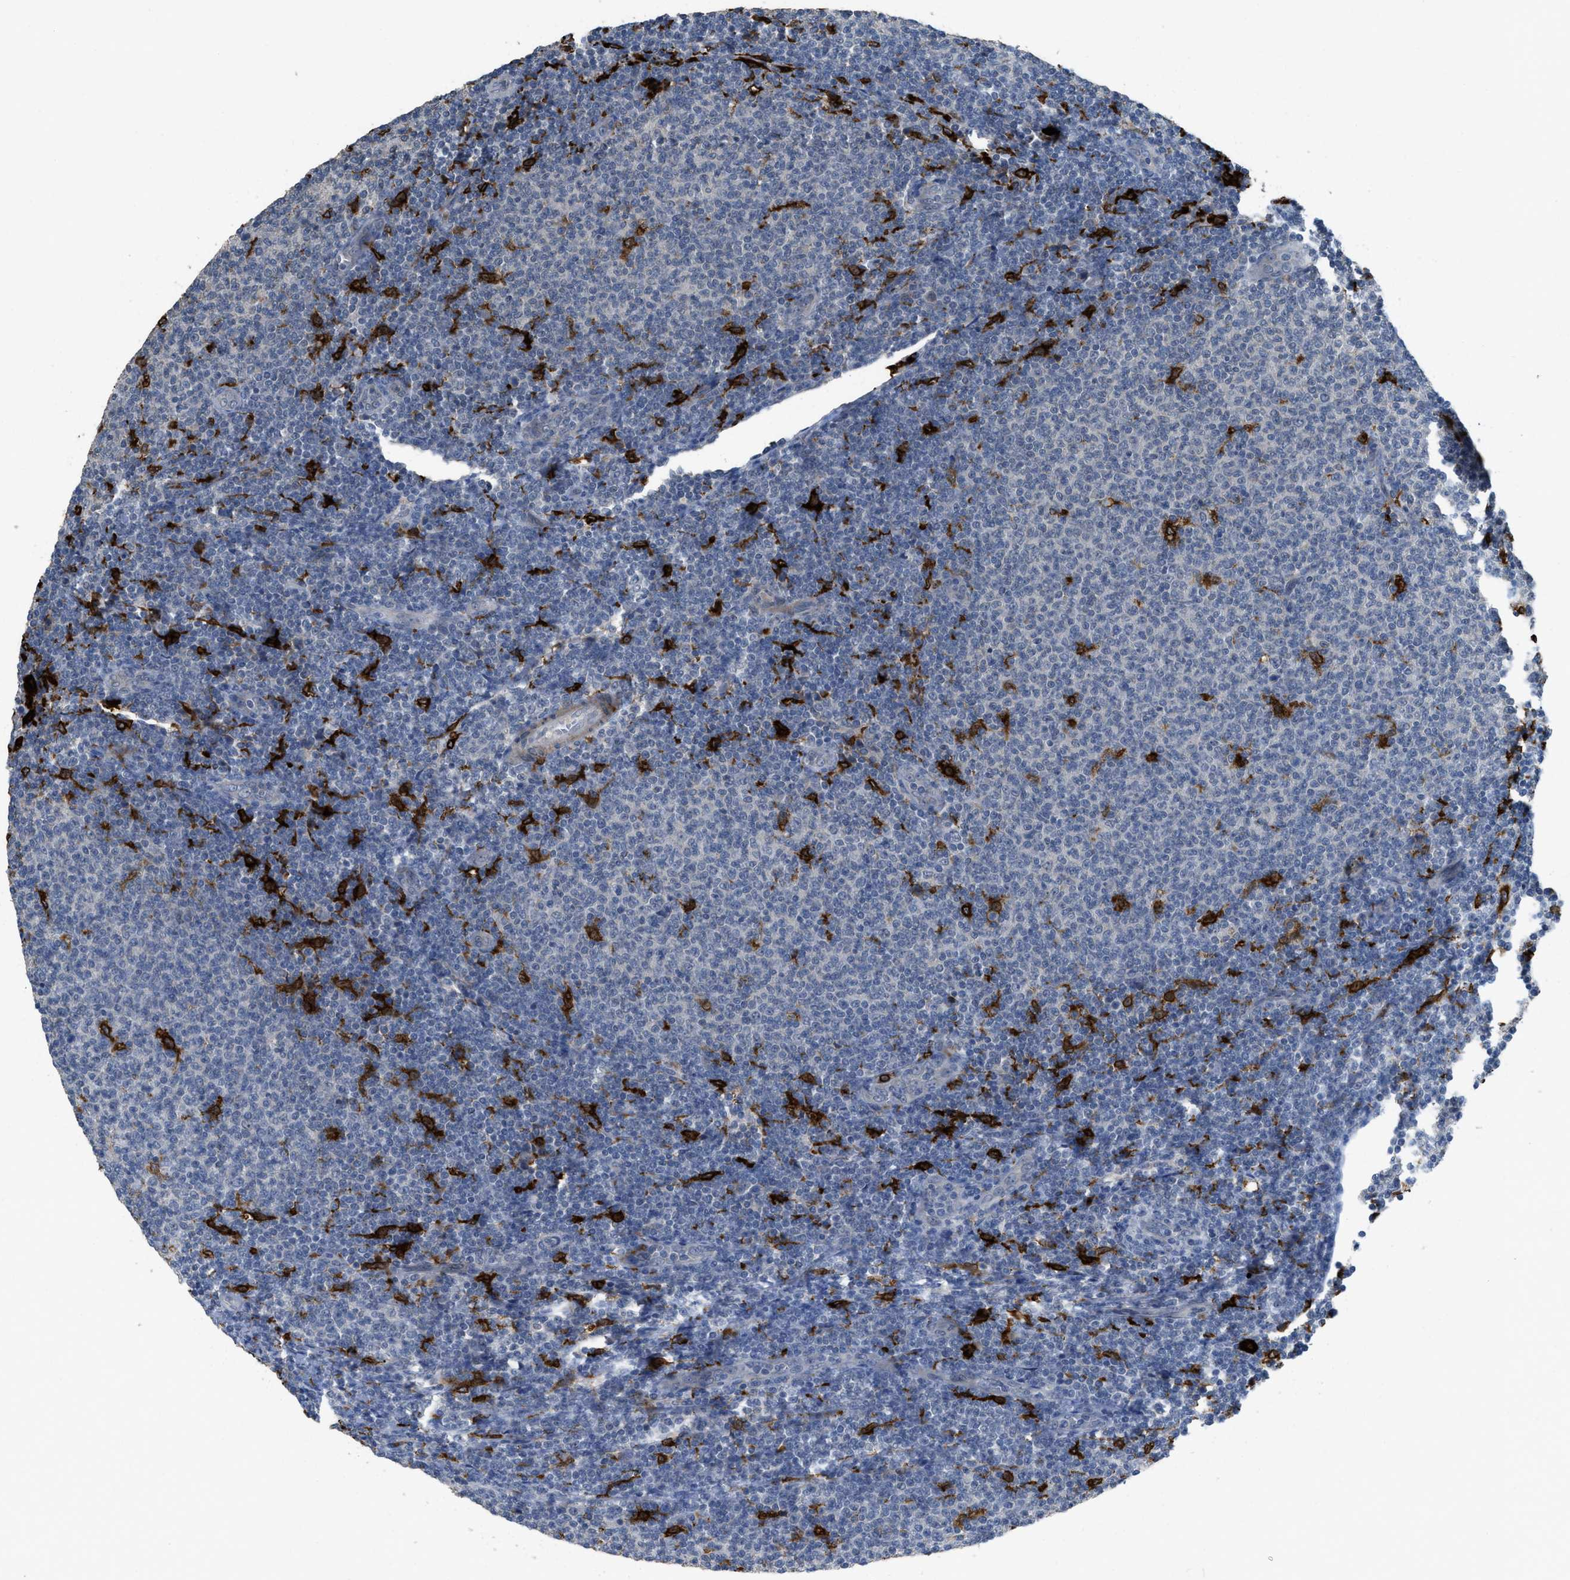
{"staining": {"intensity": "negative", "quantity": "none", "location": "none"}, "tissue": "lymphoma", "cell_type": "Tumor cells", "image_type": "cancer", "snomed": [{"axis": "morphology", "description": "Malignant lymphoma, non-Hodgkin's type, Low grade"}, {"axis": "topography", "description": "Lymph node"}], "caption": "Immunohistochemistry image of malignant lymphoma, non-Hodgkin's type (low-grade) stained for a protein (brown), which exhibits no expression in tumor cells. (Stains: DAB IHC with hematoxylin counter stain, Microscopy: brightfield microscopy at high magnification).", "gene": "TIMD4", "patient": {"sex": "male", "age": 66}}